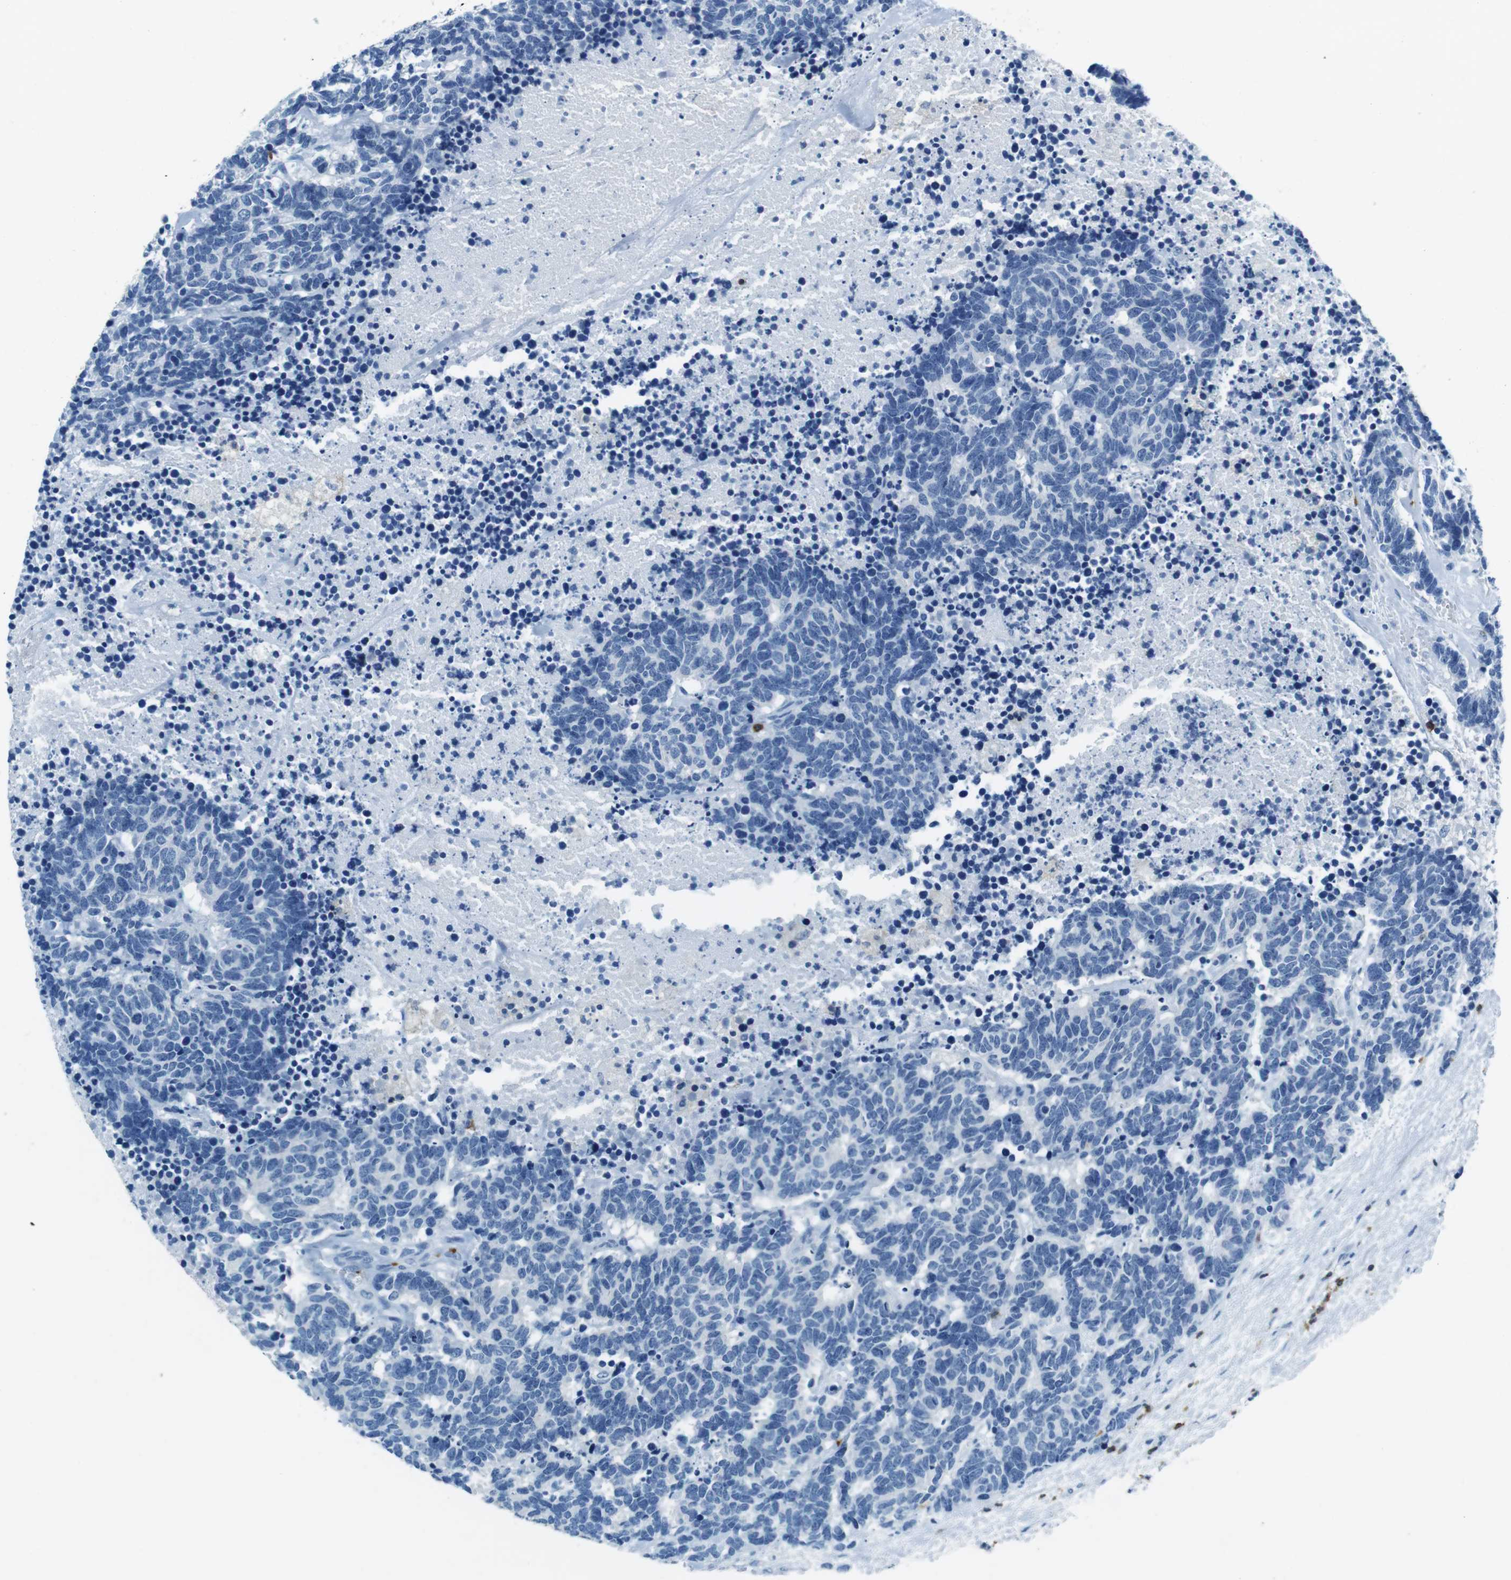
{"staining": {"intensity": "negative", "quantity": "none", "location": "none"}, "tissue": "carcinoid", "cell_type": "Tumor cells", "image_type": "cancer", "snomed": [{"axis": "morphology", "description": "Carcinoma, NOS"}, {"axis": "morphology", "description": "Carcinoid, malignant, NOS"}, {"axis": "topography", "description": "Urinary bladder"}], "caption": "This is an immunohistochemistry (IHC) micrograph of human malignant carcinoid. There is no expression in tumor cells.", "gene": "LAT", "patient": {"sex": "male", "age": 57}}